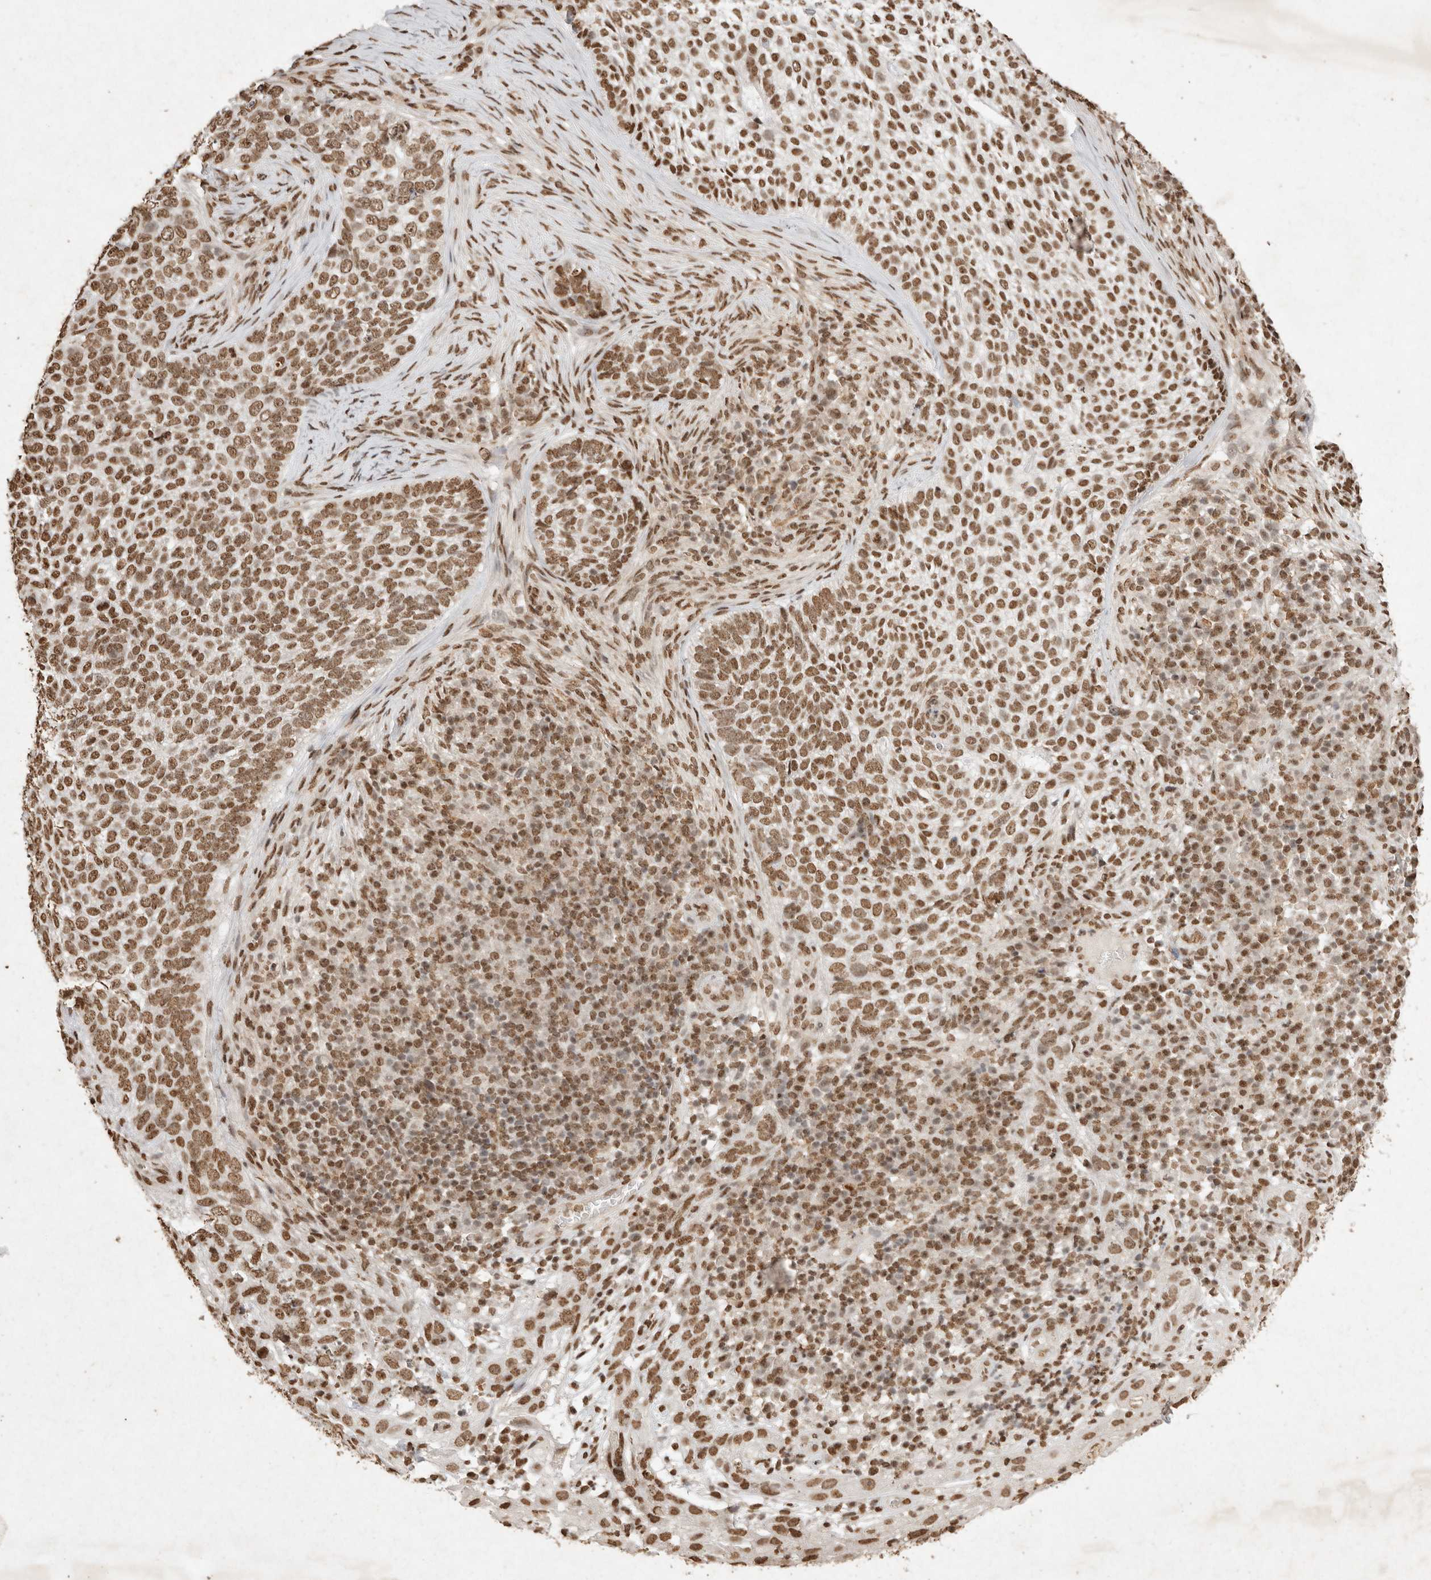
{"staining": {"intensity": "moderate", "quantity": ">75%", "location": "nuclear"}, "tissue": "skin cancer", "cell_type": "Tumor cells", "image_type": "cancer", "snomed": [{"axis": "morphology", "description": "Basal cell carcinoma"}, {"axis": "topography", "description": "Skin"}], "caption": "Immunohistochemical staining of skin cancer (basal cell carcinoma) demonstrates medium levels of moderate nuclear positivity in approximately >75% of tumor cells.", "gene": "NKX3-2", "patient": {"sex": "female", "age": 64}}